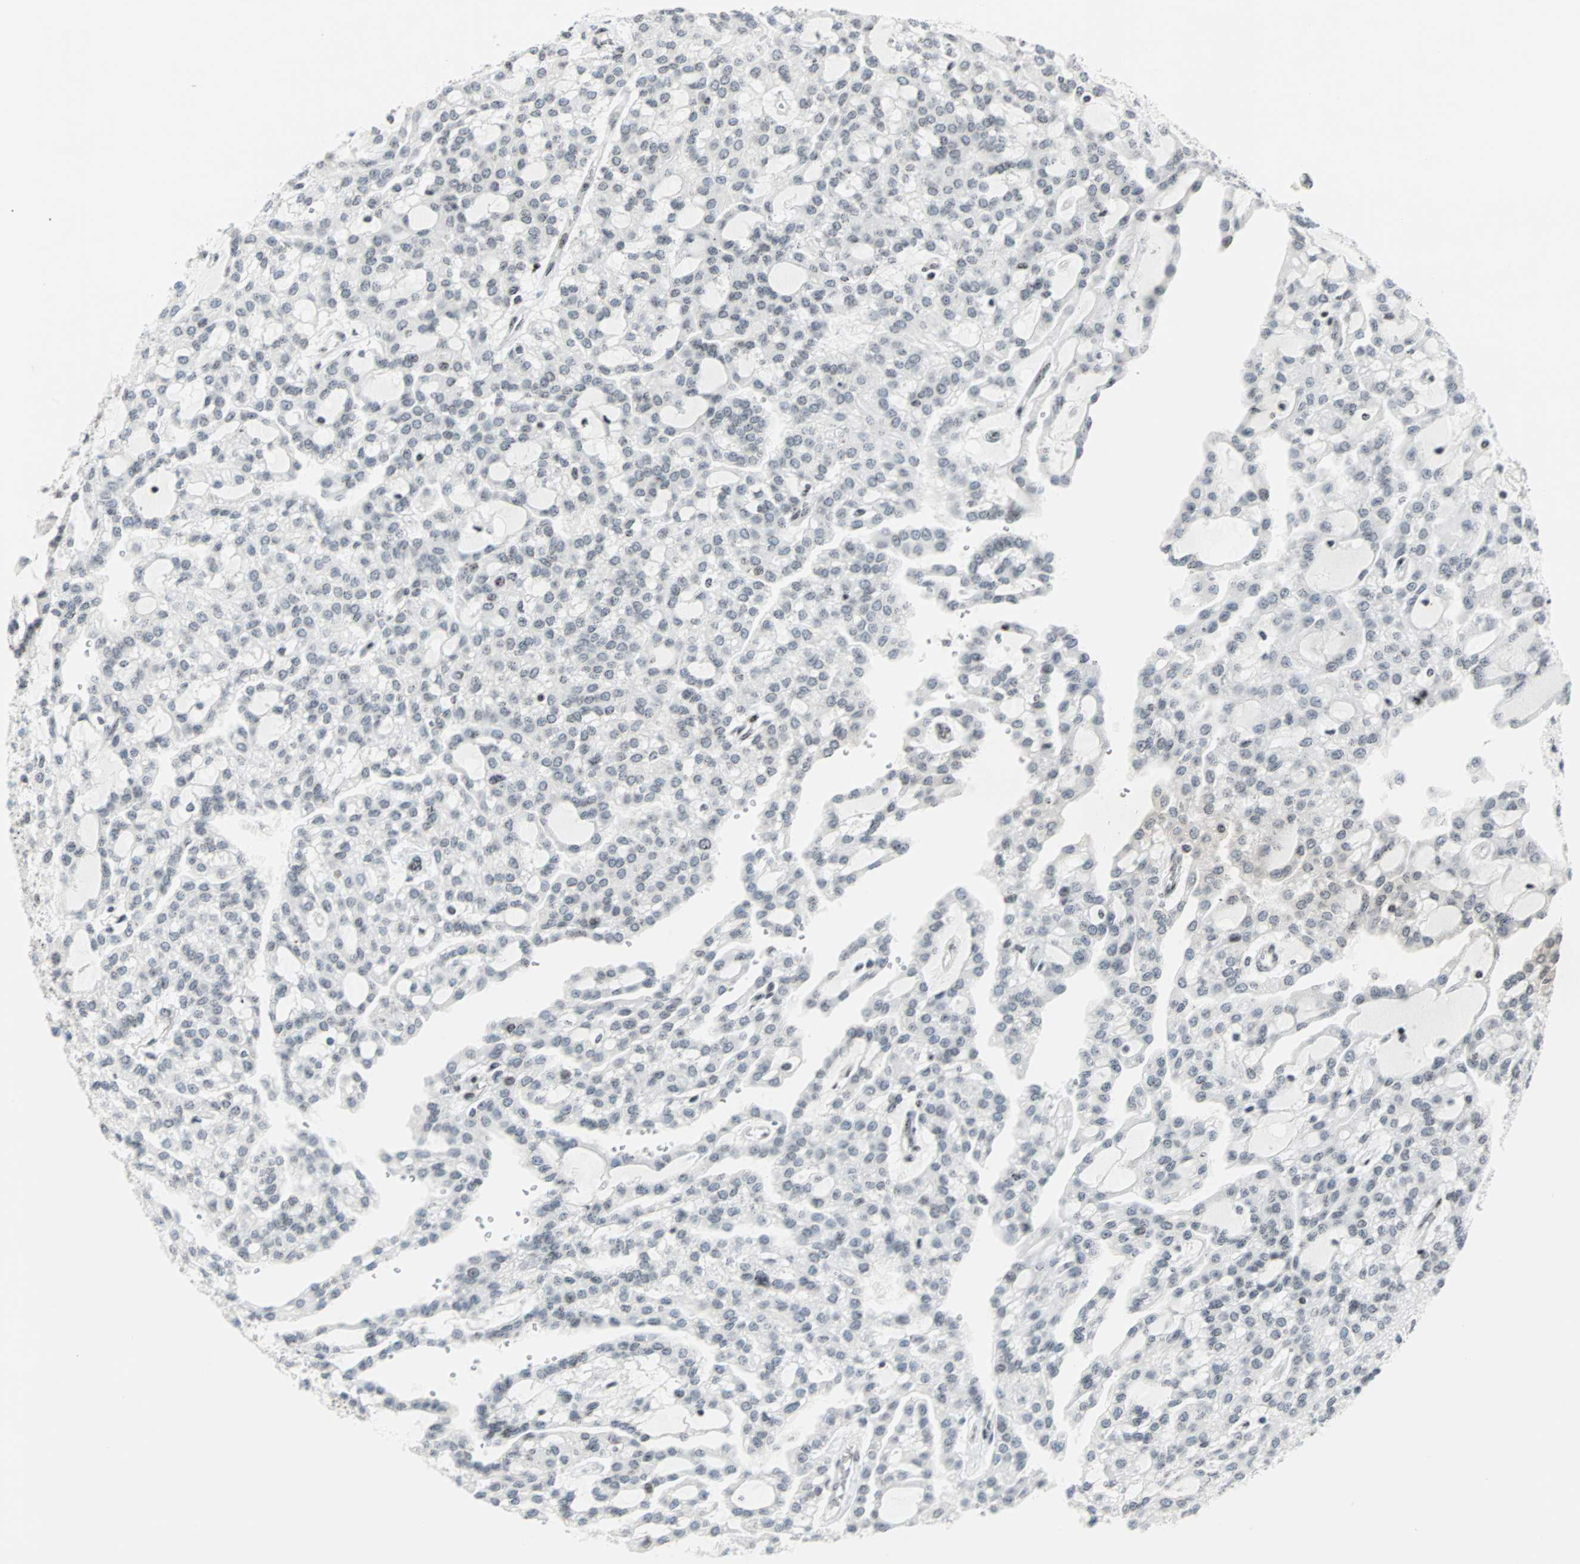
{"staining": {"intensity": "weak", "quantity": "25%-75%", "location": "nuclear"}, "tissue": "renal cancer", "cell_type": "Tumor cells", "image_type": "cancer", "snomed": [{"axis": "morphology", "description": "Adenocarcinoma, NOS"}, {"axis": "topography", "description": "Kidney"}], "caption": "An image of renal cancer stained for a protein displays weak nuclear brown staining in tumor cells.", "gene": "CENPA", "patient": {"sex": "male", "age": 63}}